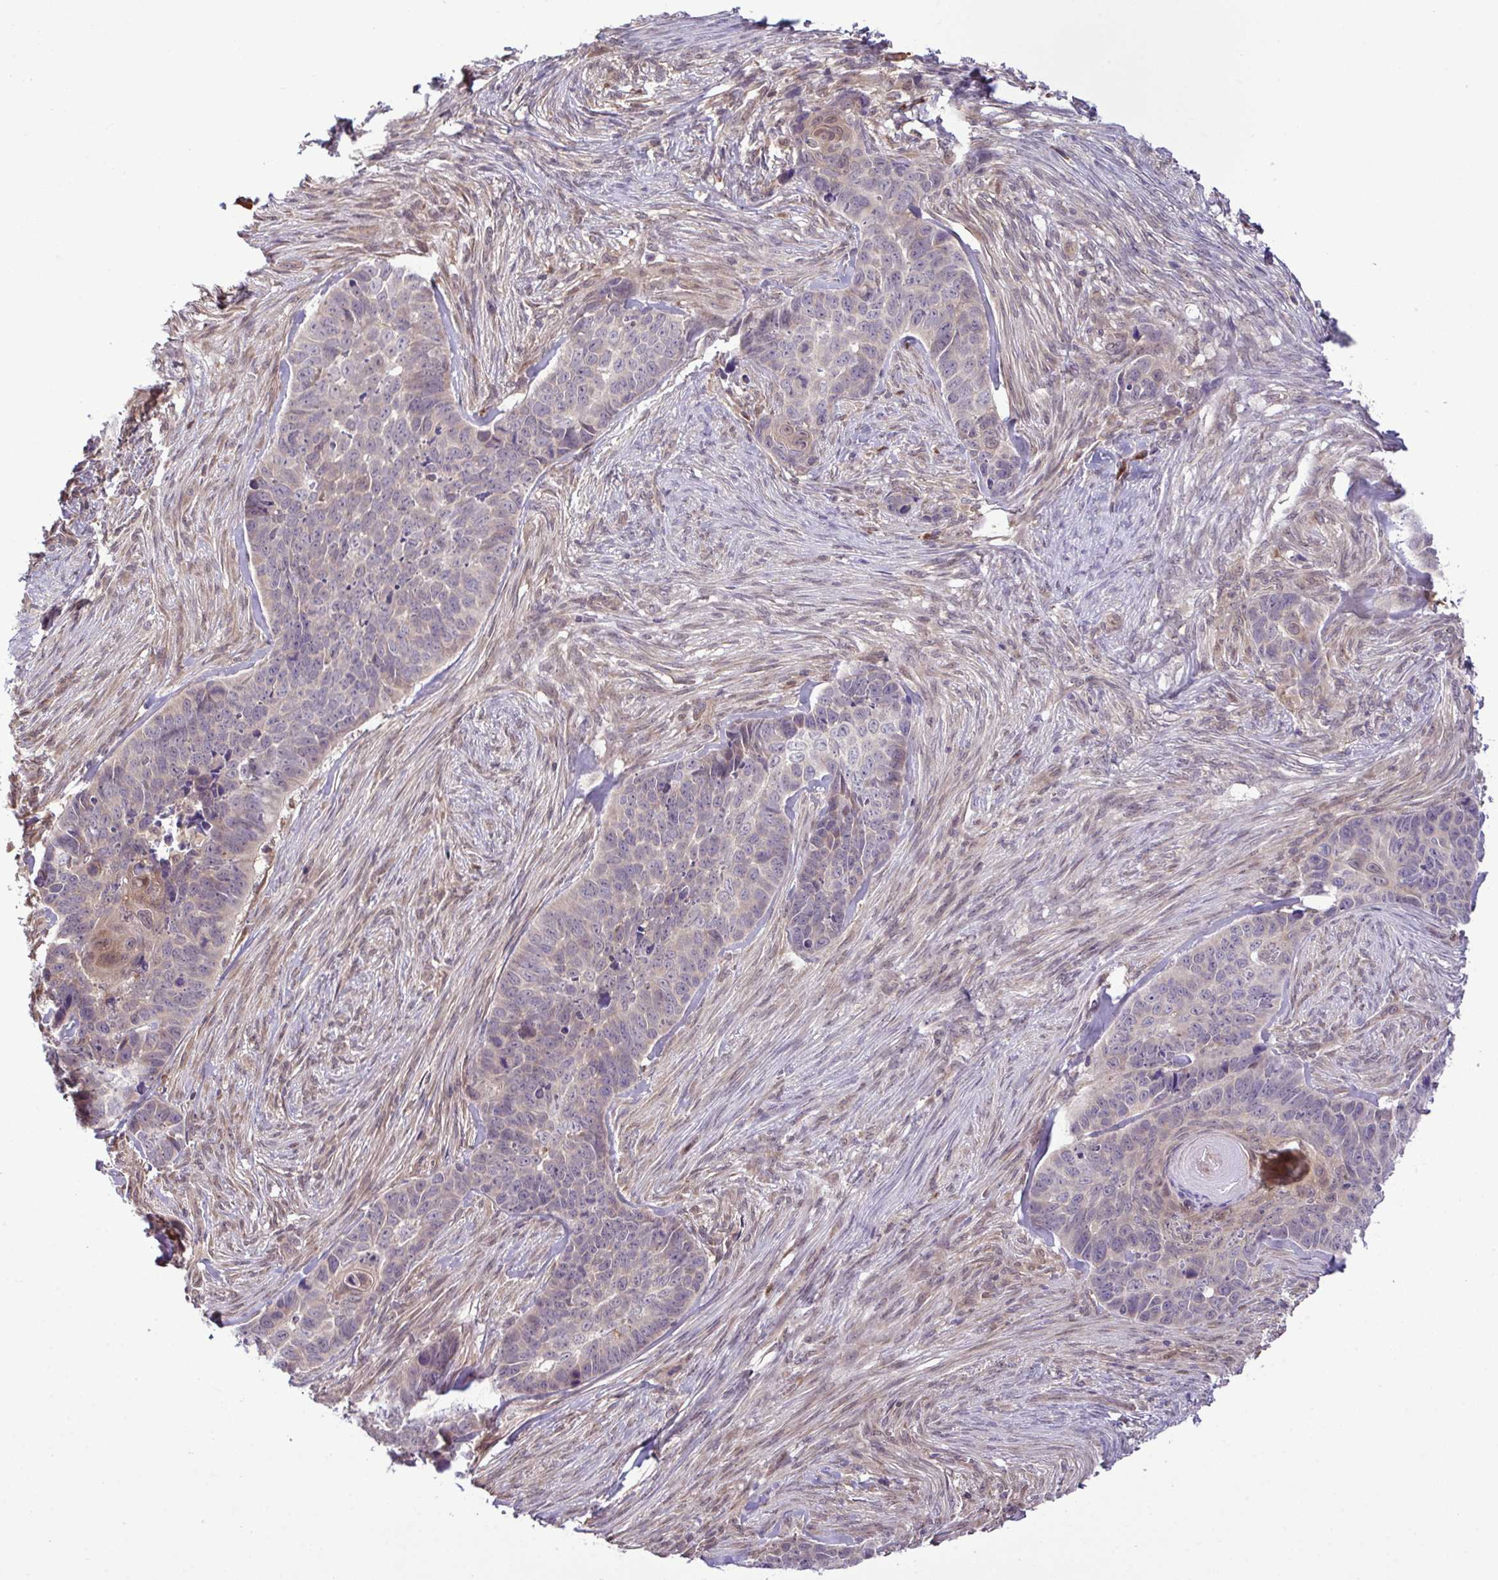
{"staining": {"intensity": "negative", "quantity": "none", "location": "none"}, "tissue": "skin cancer", "cell_type": "Tumor cells", "image_type": "cancer", "snomed": [{"axis": "morphology", "description": "Basal cell carcinoma"}, {"axis": "topography", "description": "Skin"}], "caption": "High magnification brightfield microscopy of skin cancer stained with DAB (3,3'-diaminobenzidine) (brown) and counterstained with hematoxylin (blue): tumor cells show no significant positivity.", "gene": "CMPK1", "patient": {"sex": "female", "age": 82}}